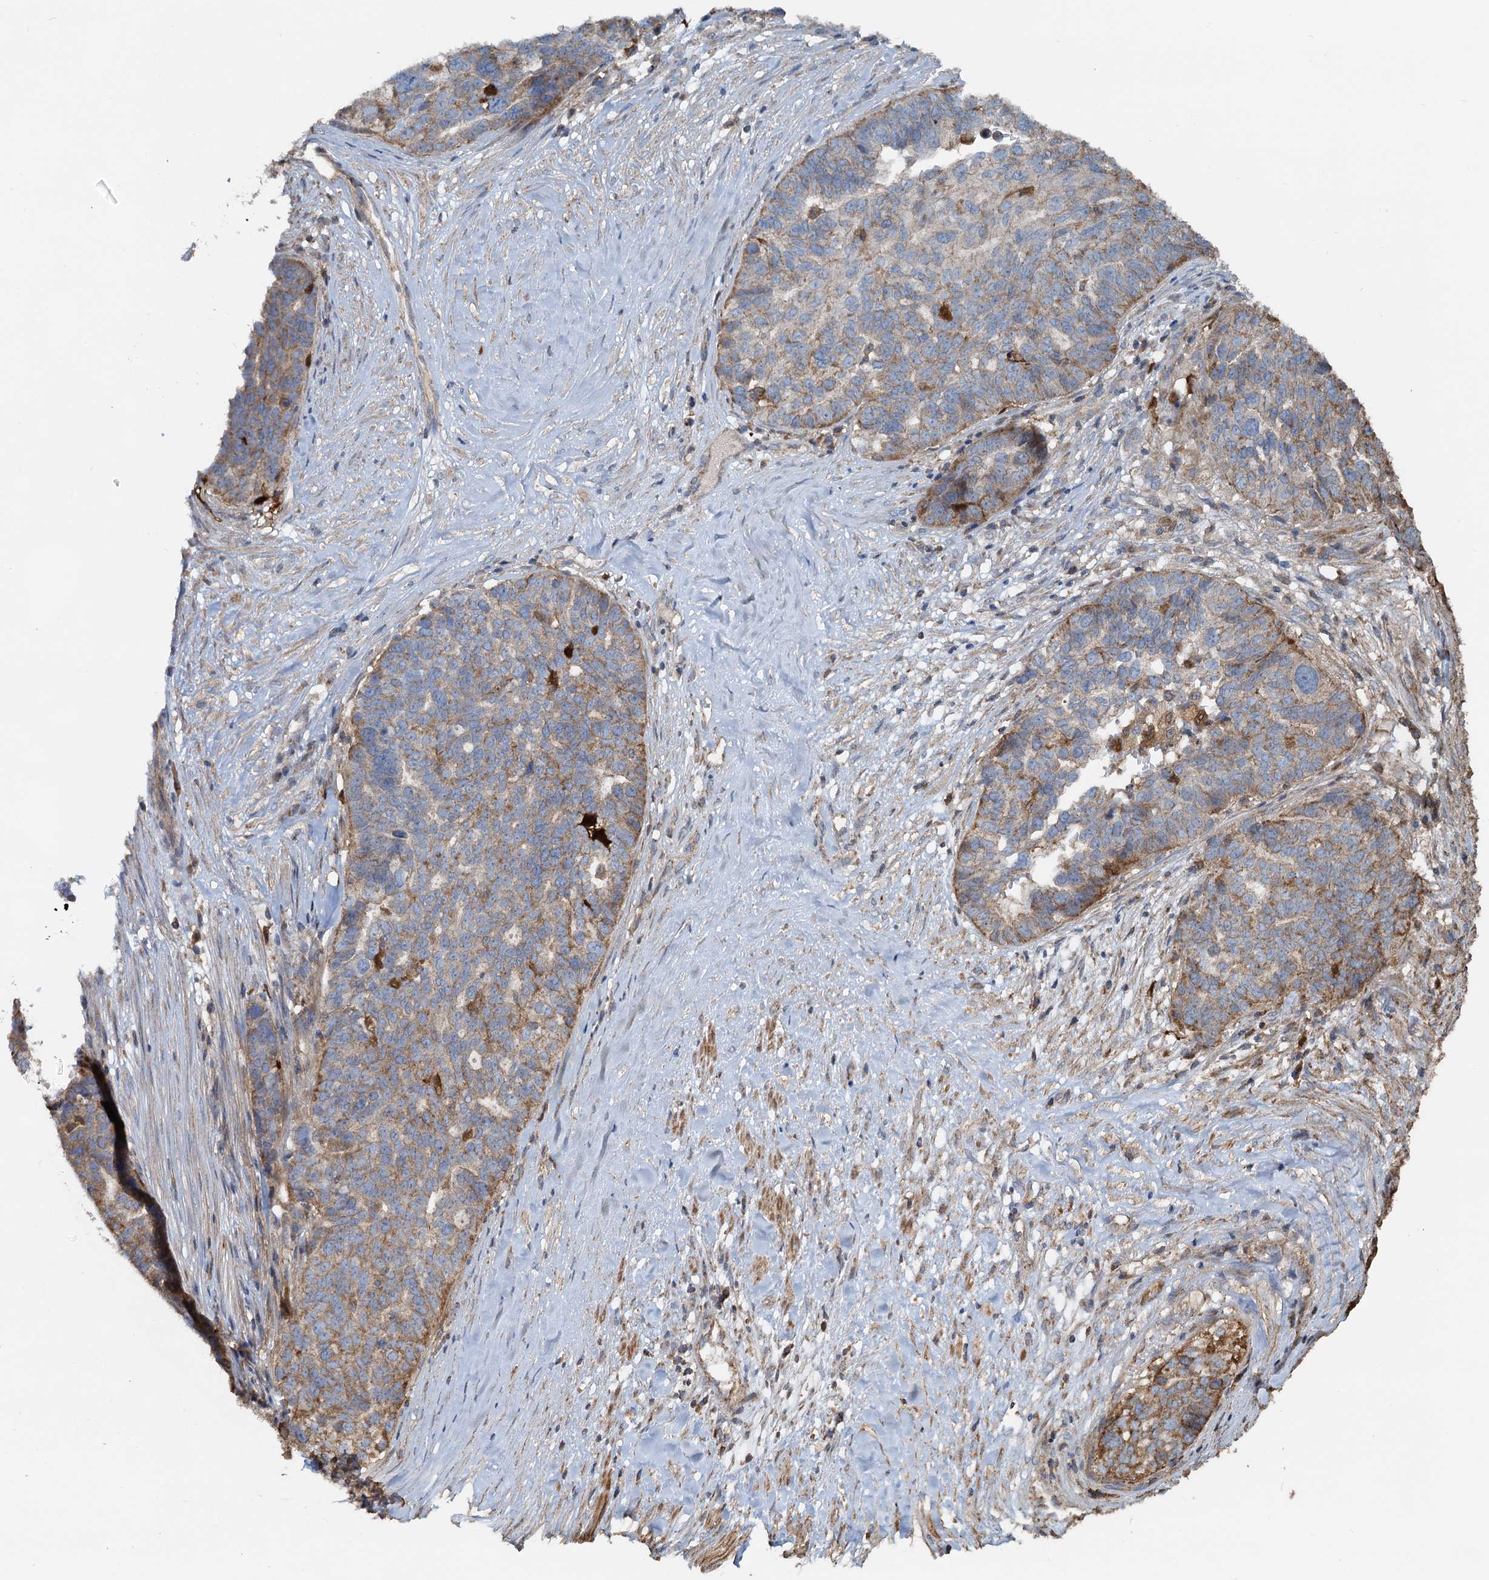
{"staining": {"intensity": "moderate", "quantity": ">75%", "location": "cytoplasmic/membranous"}, "tissue": "ovarian cancer", "cell_type": "Tumor cells", "image_type": "cancer", "snomed": [{"axis": "morphology", "description": "Cystadenocarcinoma, serous, NOS"}, {"axis": "topography", "description": "Ovary"}], "caption": "Immunohistochemical staining of ovarian cancer (serous cystadenocarcinoma) displays moderate cytoplasmic/membranous protein expression in approximately >75% of tumor cells. Using DAB (3,3'-diaminobenzidine) (brown) and hematoxylin (blue) stains, captured at high magnification using brightfield microscopy.", "gene": "SDS", "patient": {"sex": "female", "age": 59}}